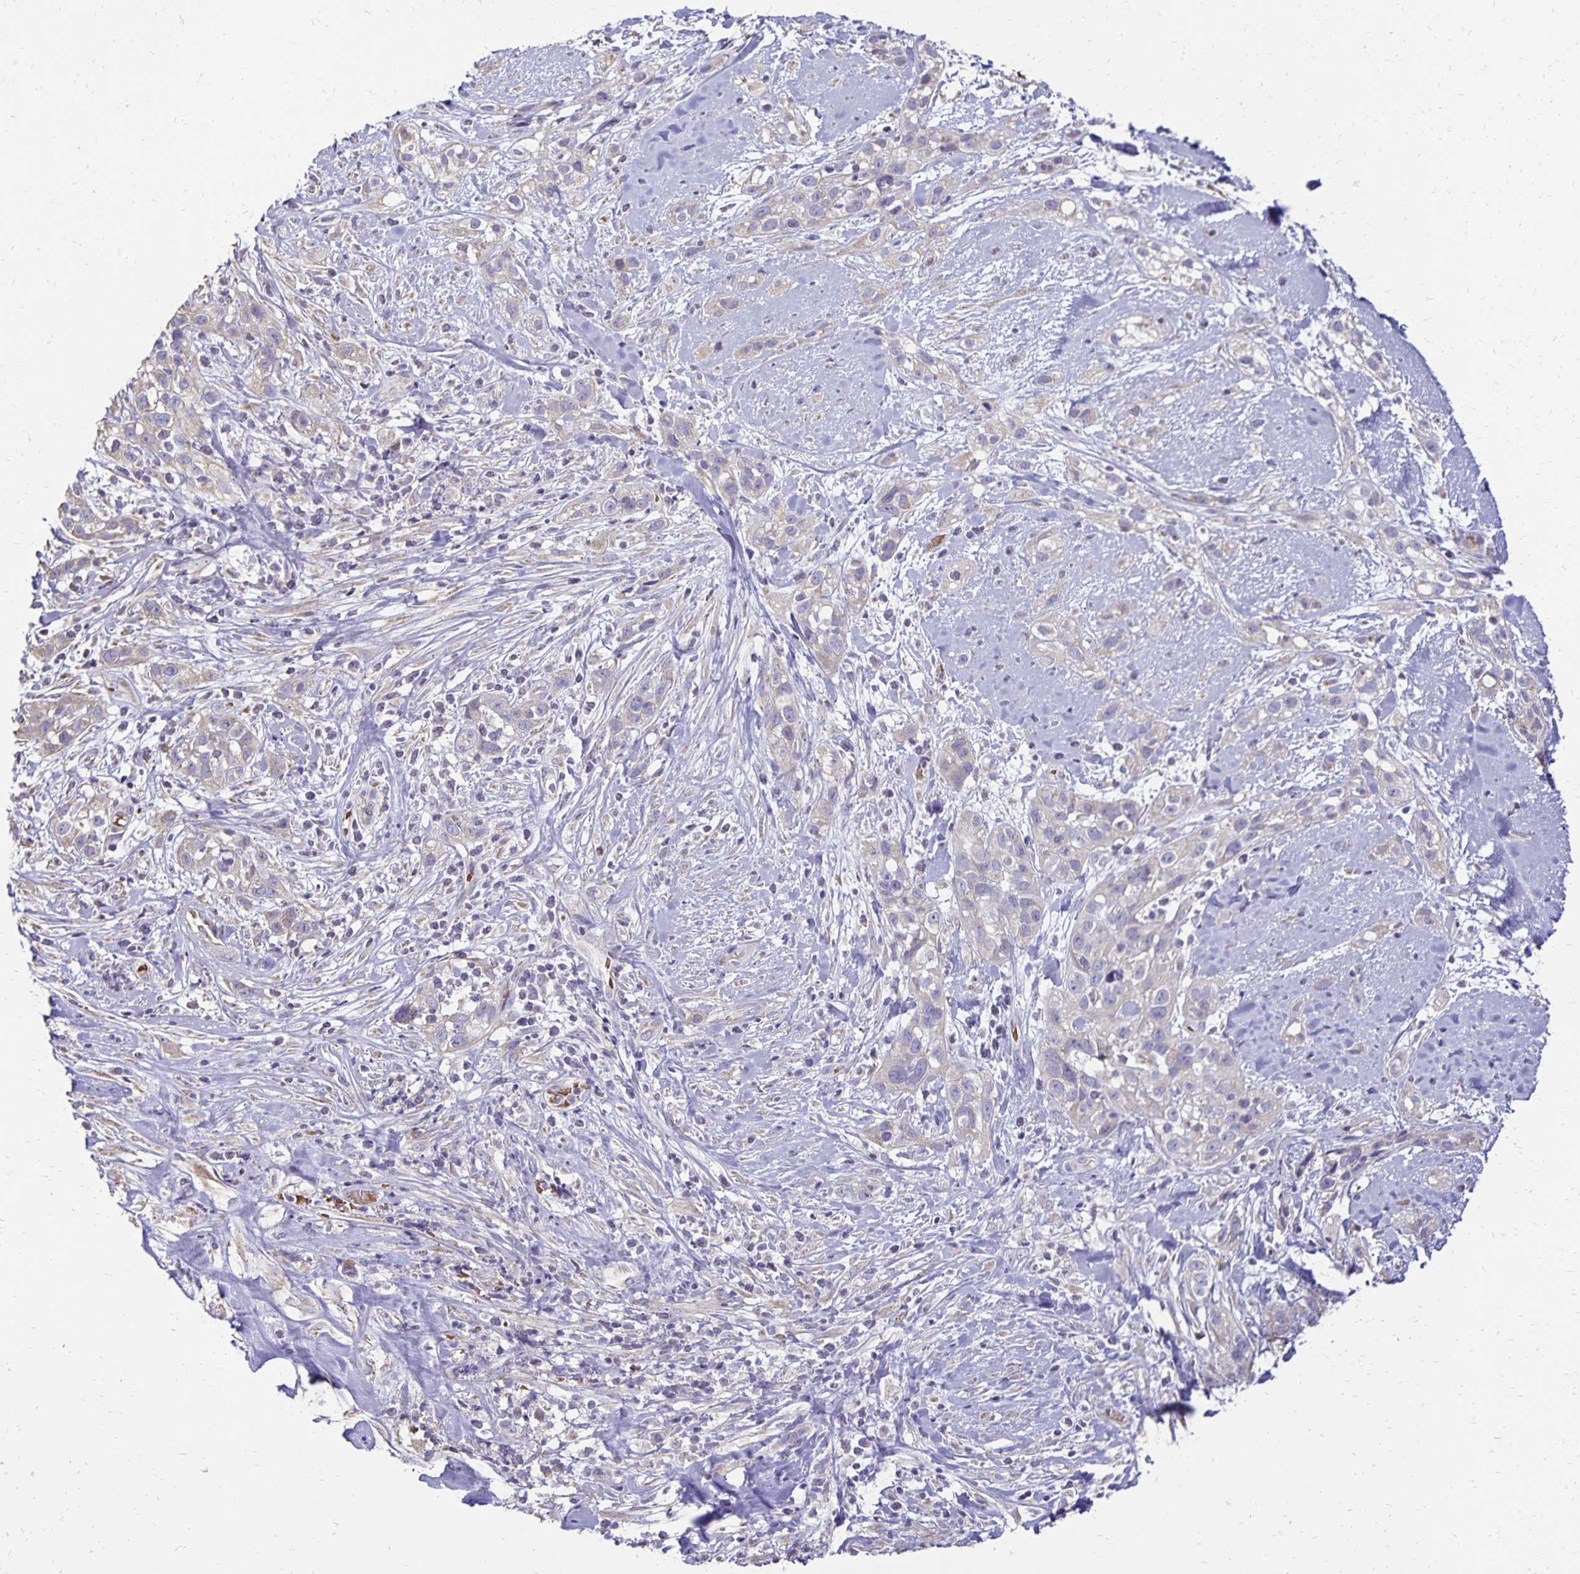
{"staining": {"intensity": "weak", "quantity": "<25%", "location": "cytoplasmic/membranous"}, "tissue": "skin cancer", "cell_type": "Tumor cells", "image_type": "cancer", "snomed": [{"axis": "morphology", "description": "Squamous cell carcinoma, NOS"}, {"axis": "topography", "description": "Skin"}], "caption": "This is an immunohistochemistry (IHC) micrograph of skin cancer (squamous cell carcinoma). There is no positivity in tumor cells.", "gene": "FN3K", "patient": {"sex": "male", "age": 82}}